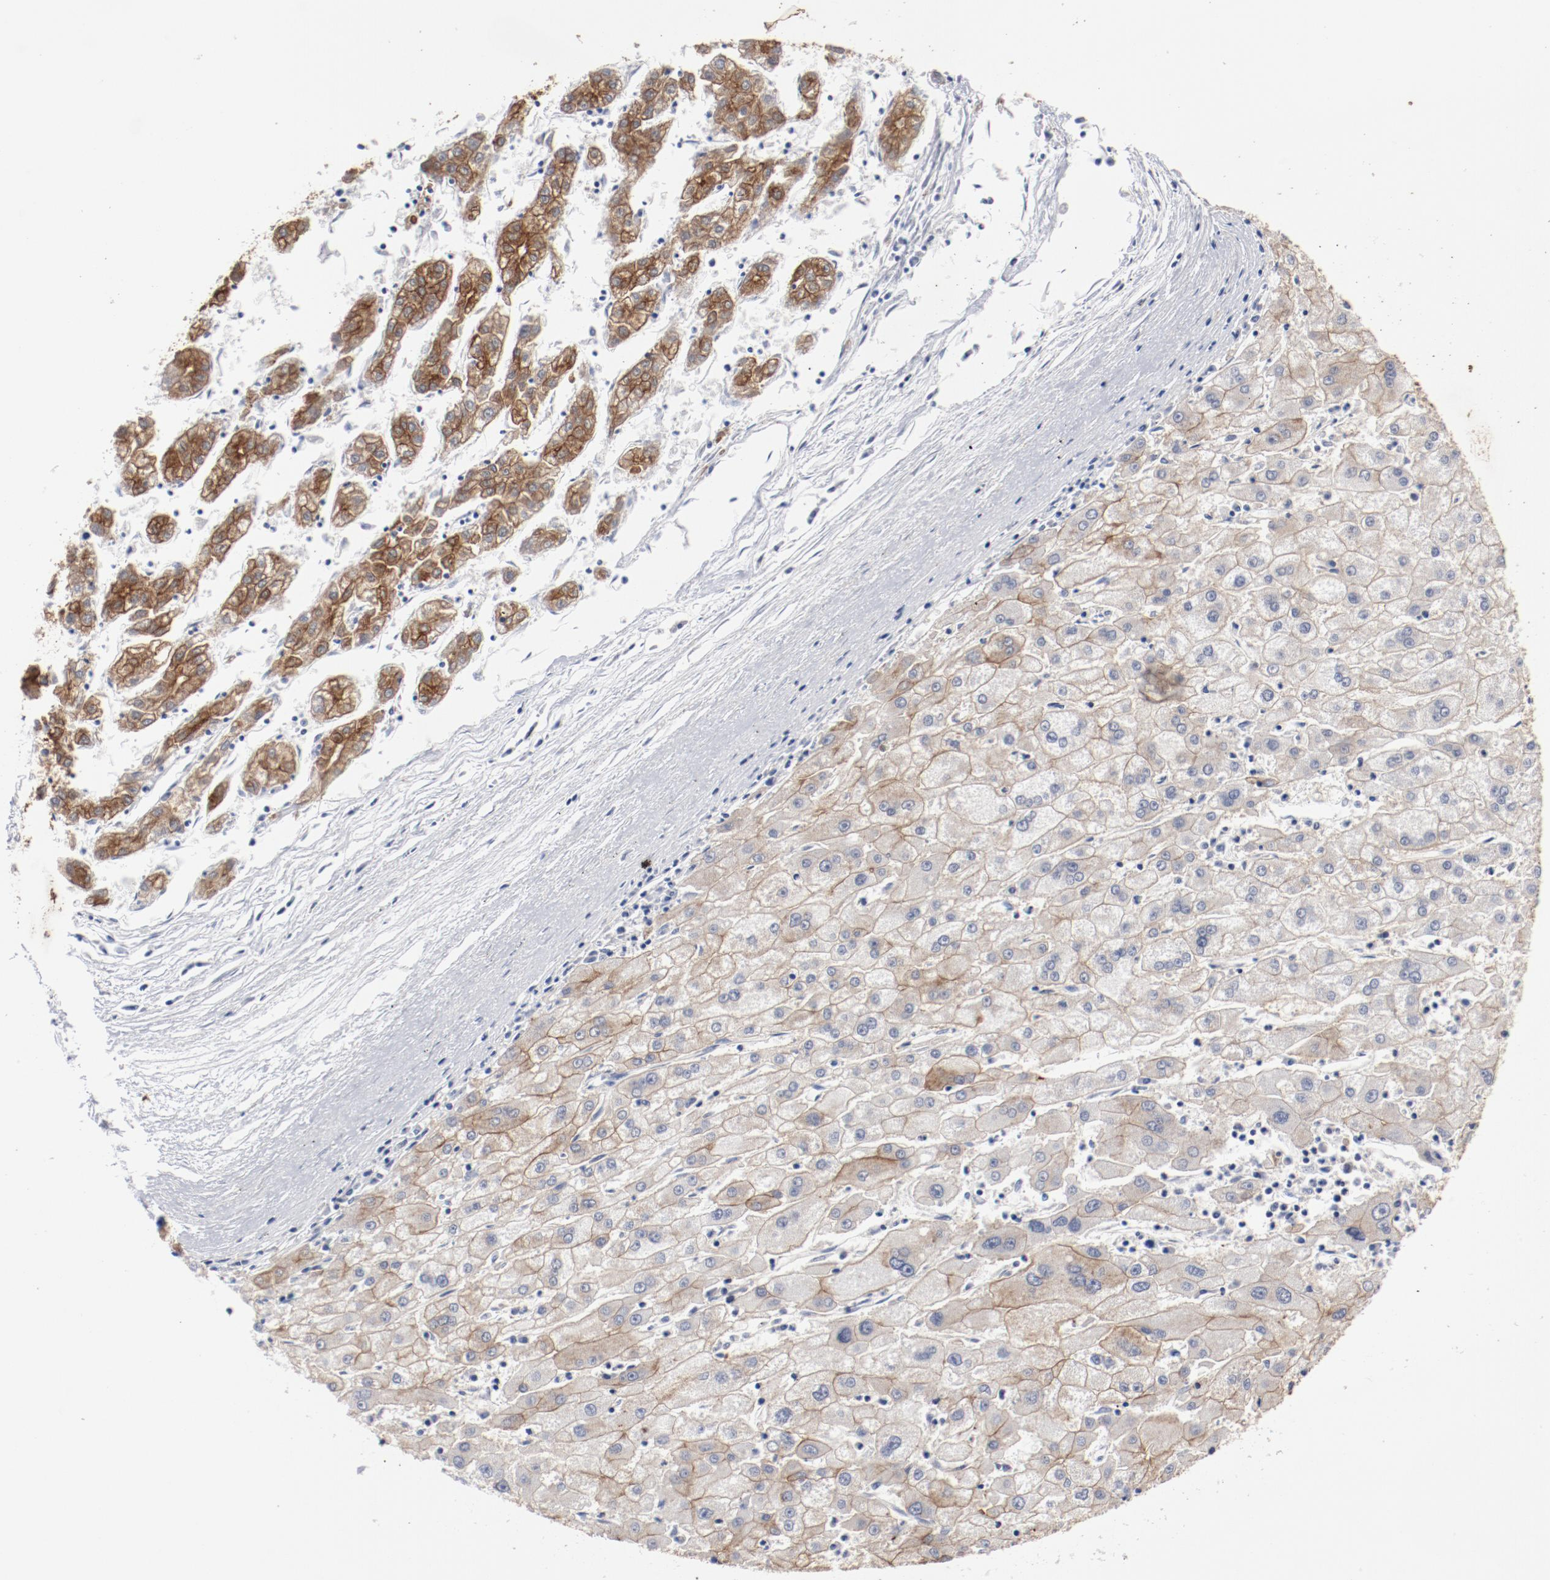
{"staining": {"intensity": "moderate", "quantity": ">75%", "location": "cytoplasmic/membranous"}, "tissue": "liver cancer", "cell_type": "Tumor cells", "image_type": "cancer", "snomed": [{"axis": "morphology", "description": "Carcinoma, Hepatocellular, NOS"}, {"axis": "topography", "description": "Liver"}], "caption": "A brown stain shows moderate cytoplasmic/membranous expression of a protein in human liver cancer tumor cells.", "gene": "TSPAN6", "patient": {"sex": "male", "age": 72}}